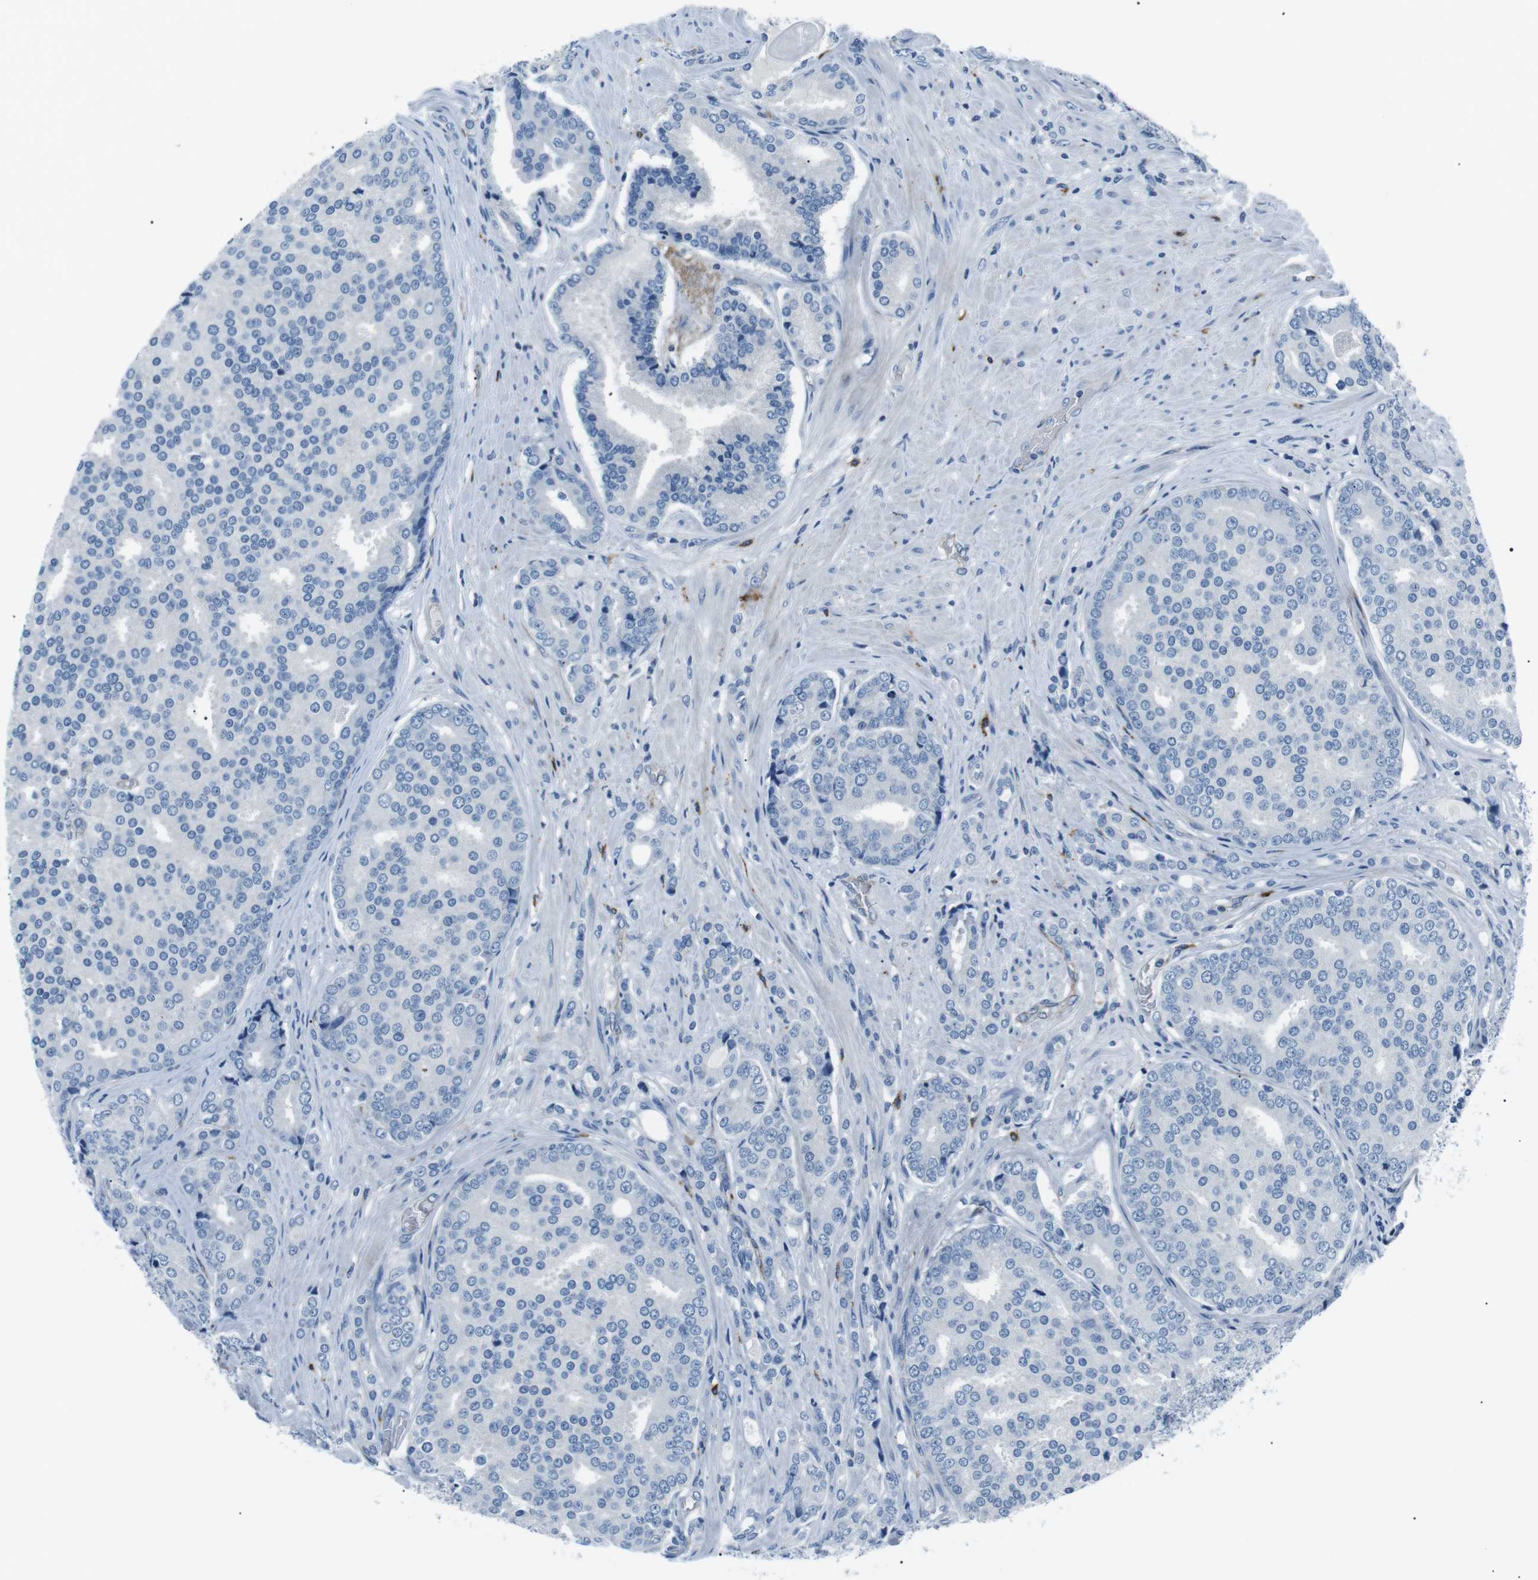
{"staining": {"intensity": "negative", "quantity": "none", "location": "none"}, "tissue": "prostate cancer", "cell_type": "Tumor cells", "image_type": "cancer", "snomed": [{"axis": "morphology", "description": "Adenocarcinoma, High grade"}, {"axis": "topography", "description": "Prostate"}], "caption": "There is no significant positivity in tumor cells of prostate adenocarcinoma (high-grade). Brightfield microscopy of immunohistochemistry (IHC) stained with DAB (3,3'-diaminobenzidine) (brown) and hematoxylin (blue), captured at high magnification.", "gene": "CSF2RA", "patient": {"sex": "male", "age": 50}}